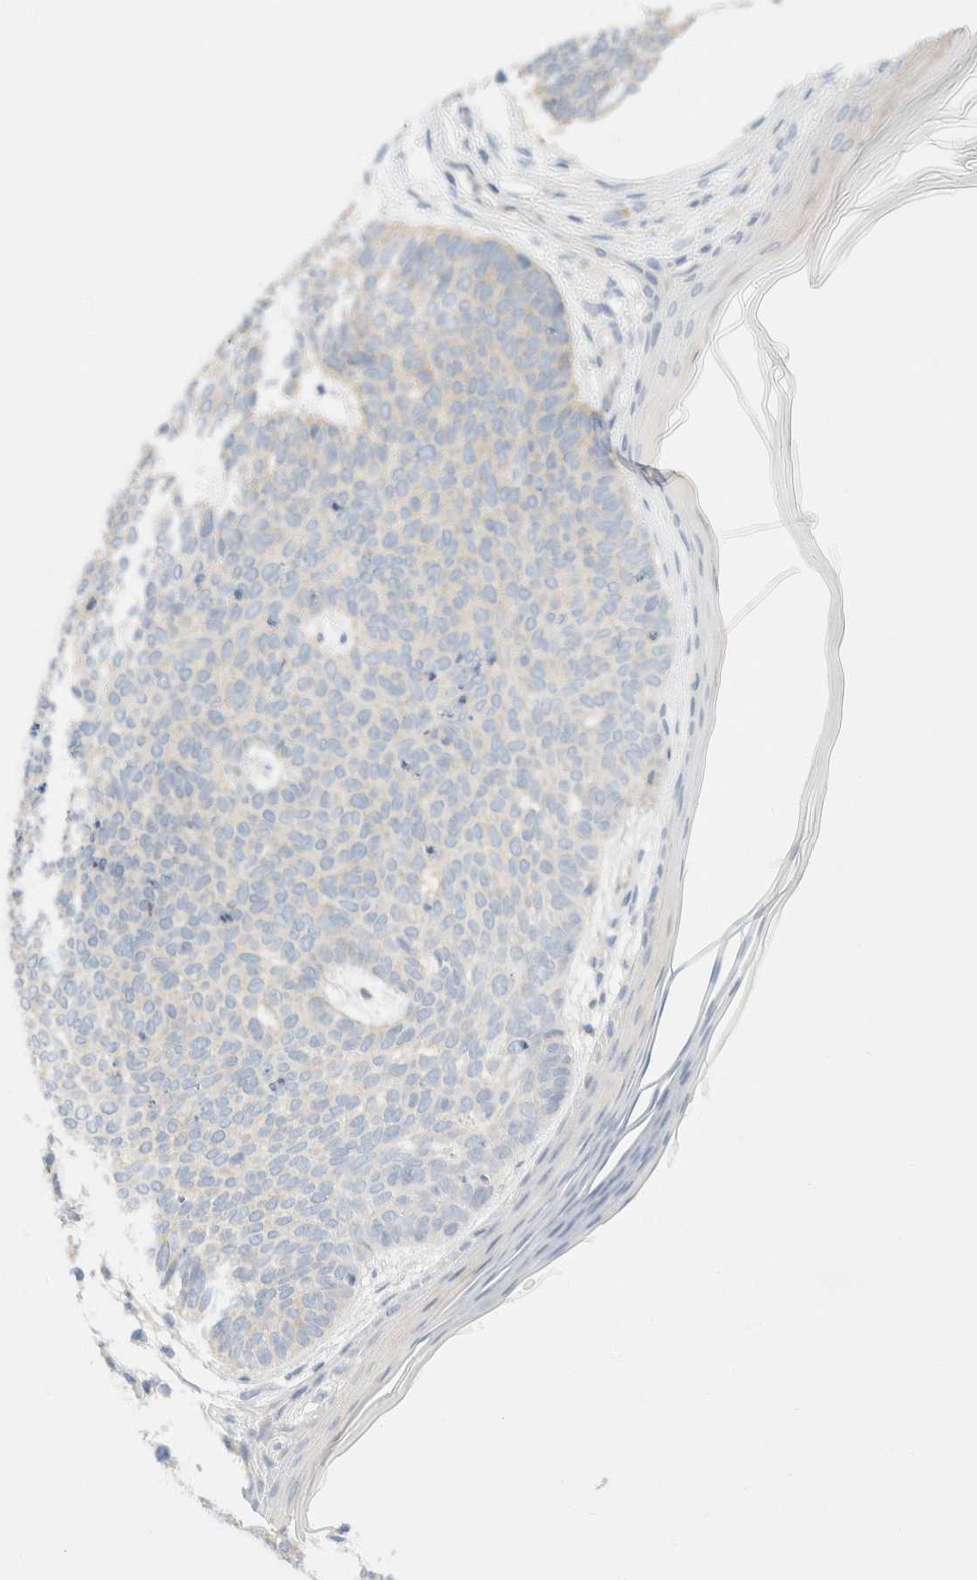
{"staining": {"intensity": "negative", "quantity": "none", "location": "none"}, "tissue": "skin cancer", "cell_type": "Tumor cells", "image_type": "cancer", "snomed": [{"axis": "morphology", "description": "Normal tissue, NOS"}, {"axis": "morphology", "description": "Basal cell carcinoma"}, {"axis": "topography", "description": "Skin"}], "caption": "IHC image of basal cell carcinoma (skin) stained for a protein (brown), which reveals no positivity in tumor cells.", "gene": "SH3GLB2", "patient": {"sex": "male", "age": 50}}